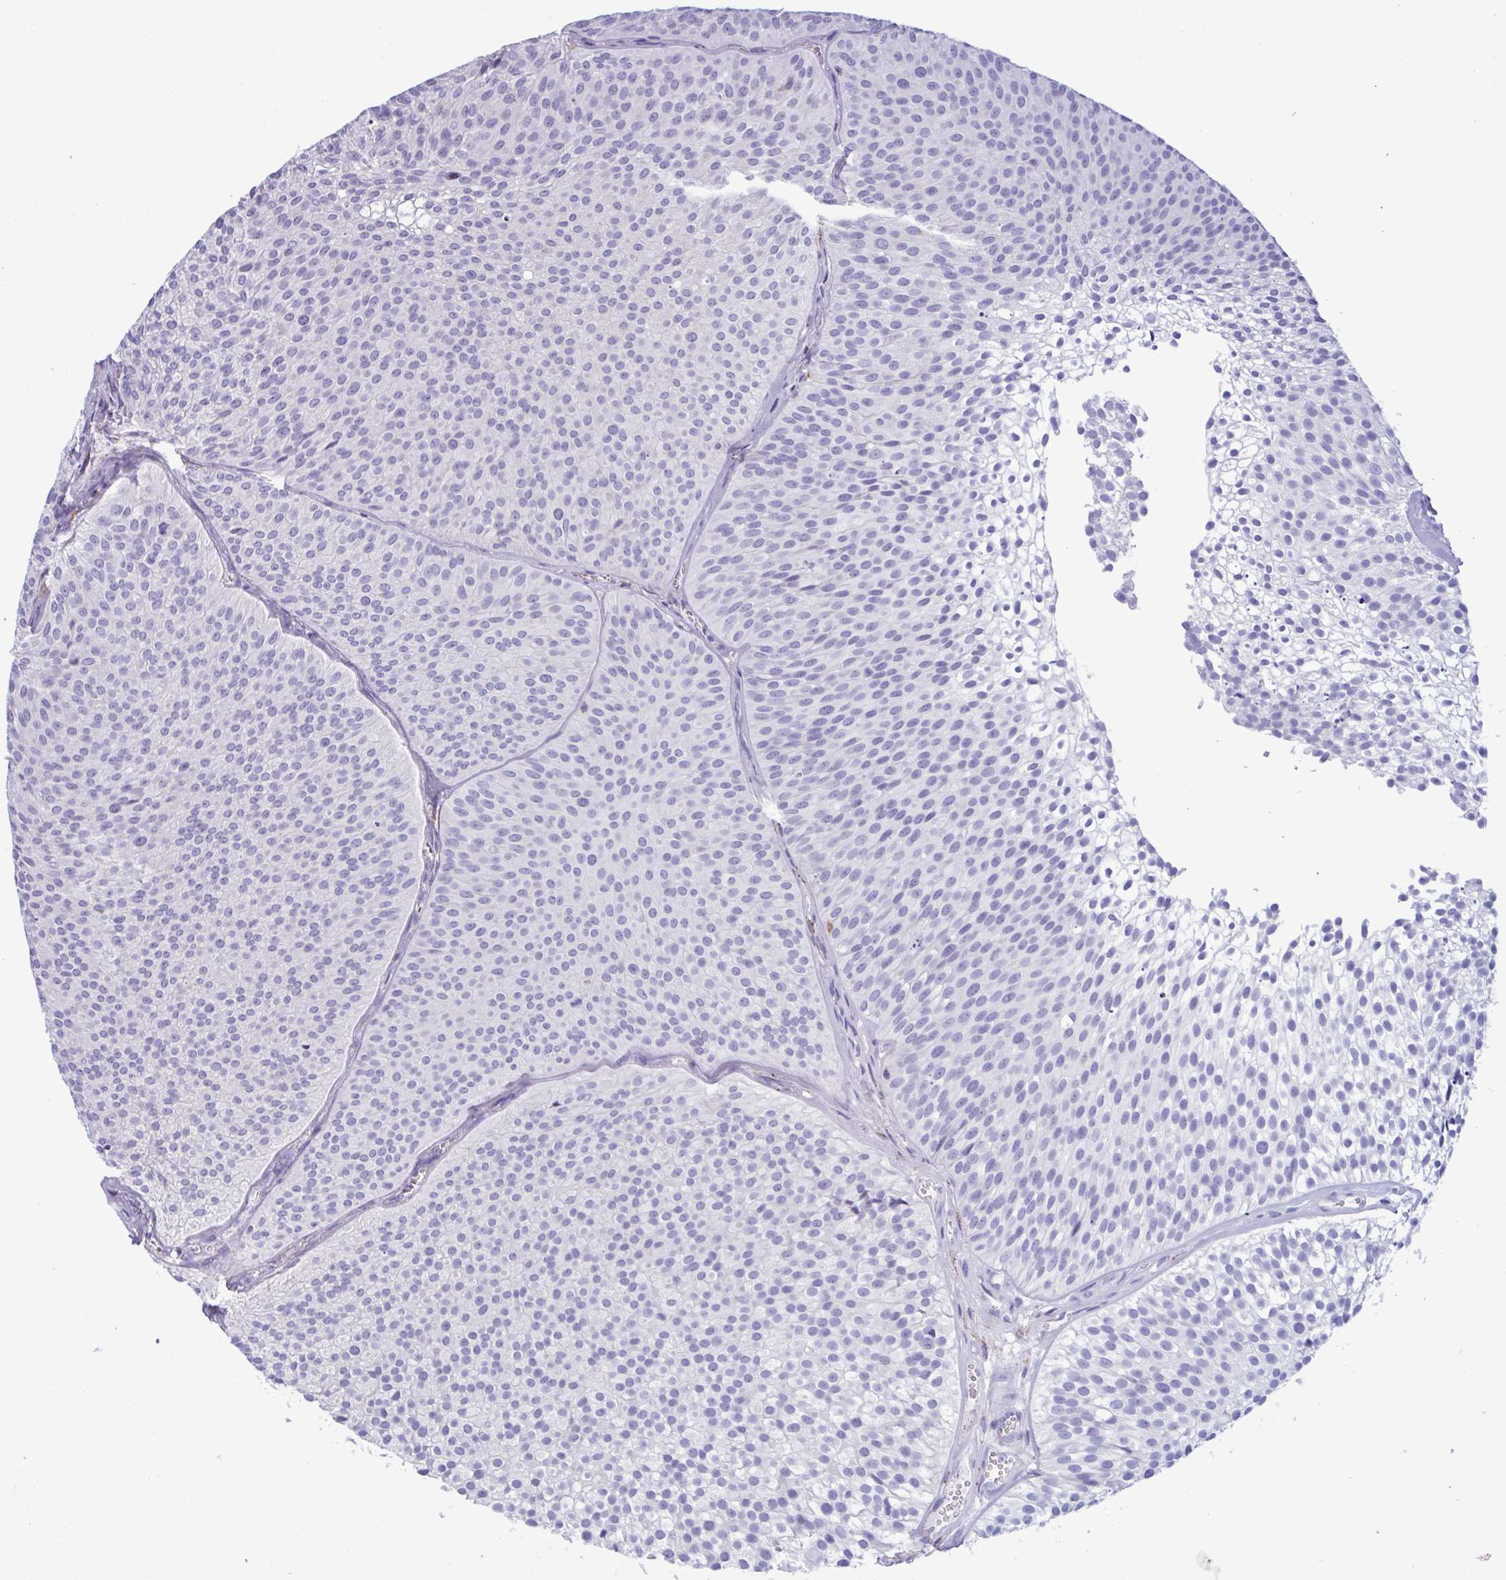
{"staining": {"intensity": "negative", "quantity": "none", "location": "none"}, "tissue": "urothelial cancer", "cell_type": "Tumor cells", "image_type": "cancer", "snomed": [{"axis": "morphology", "description": "Urothelial carcinoma, Low grade"}, {"axis": "topography", "description": "Urinary bladder"}], "caption": "This is an IHC histopathology image of human urothelial cancer. There is no positivity in tumor cells.", "gene": "XCL1", "patient": {"sex": "male", "age": 91}}